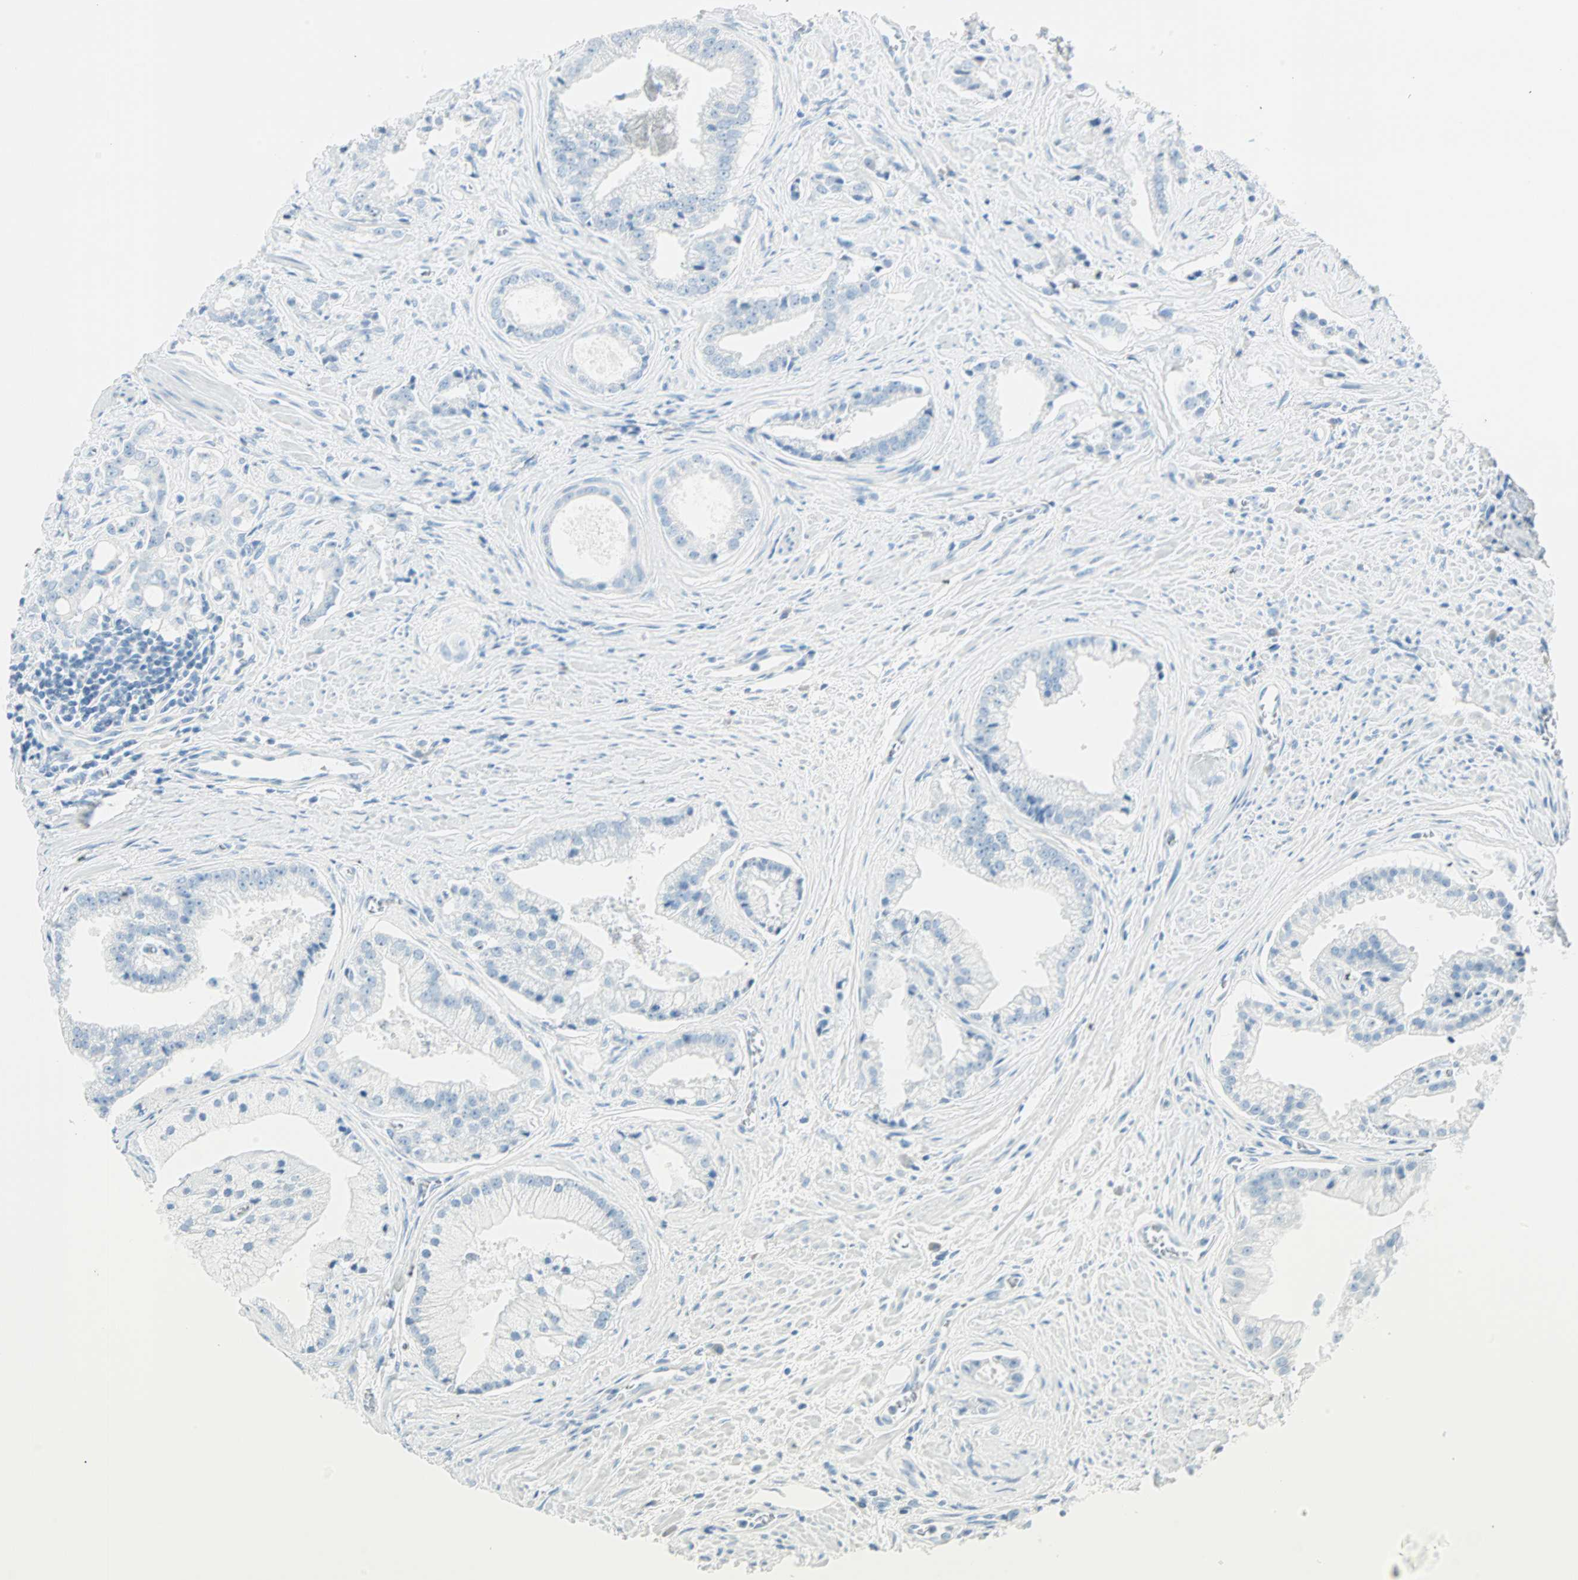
{"staining": {"intensity": "negative", "quantity": "none", "location": "none"}, "tissue": "prostate cancer", "cell_type": "Tumor cells", "image_type": "cancer", "snomed": [{"axis": "morphology", "description": "Adenocarcinoma, High grade"}, {"axis": "topography", "description": "Prostate"}], "caption": "Human adenocarcinoma (high-grade) (prostate) stained for a protein using immunohistochemistry exhibits no positivity in tumor cells.", "gene": "NES", "patient": {"sex": "male", "age": 67}}